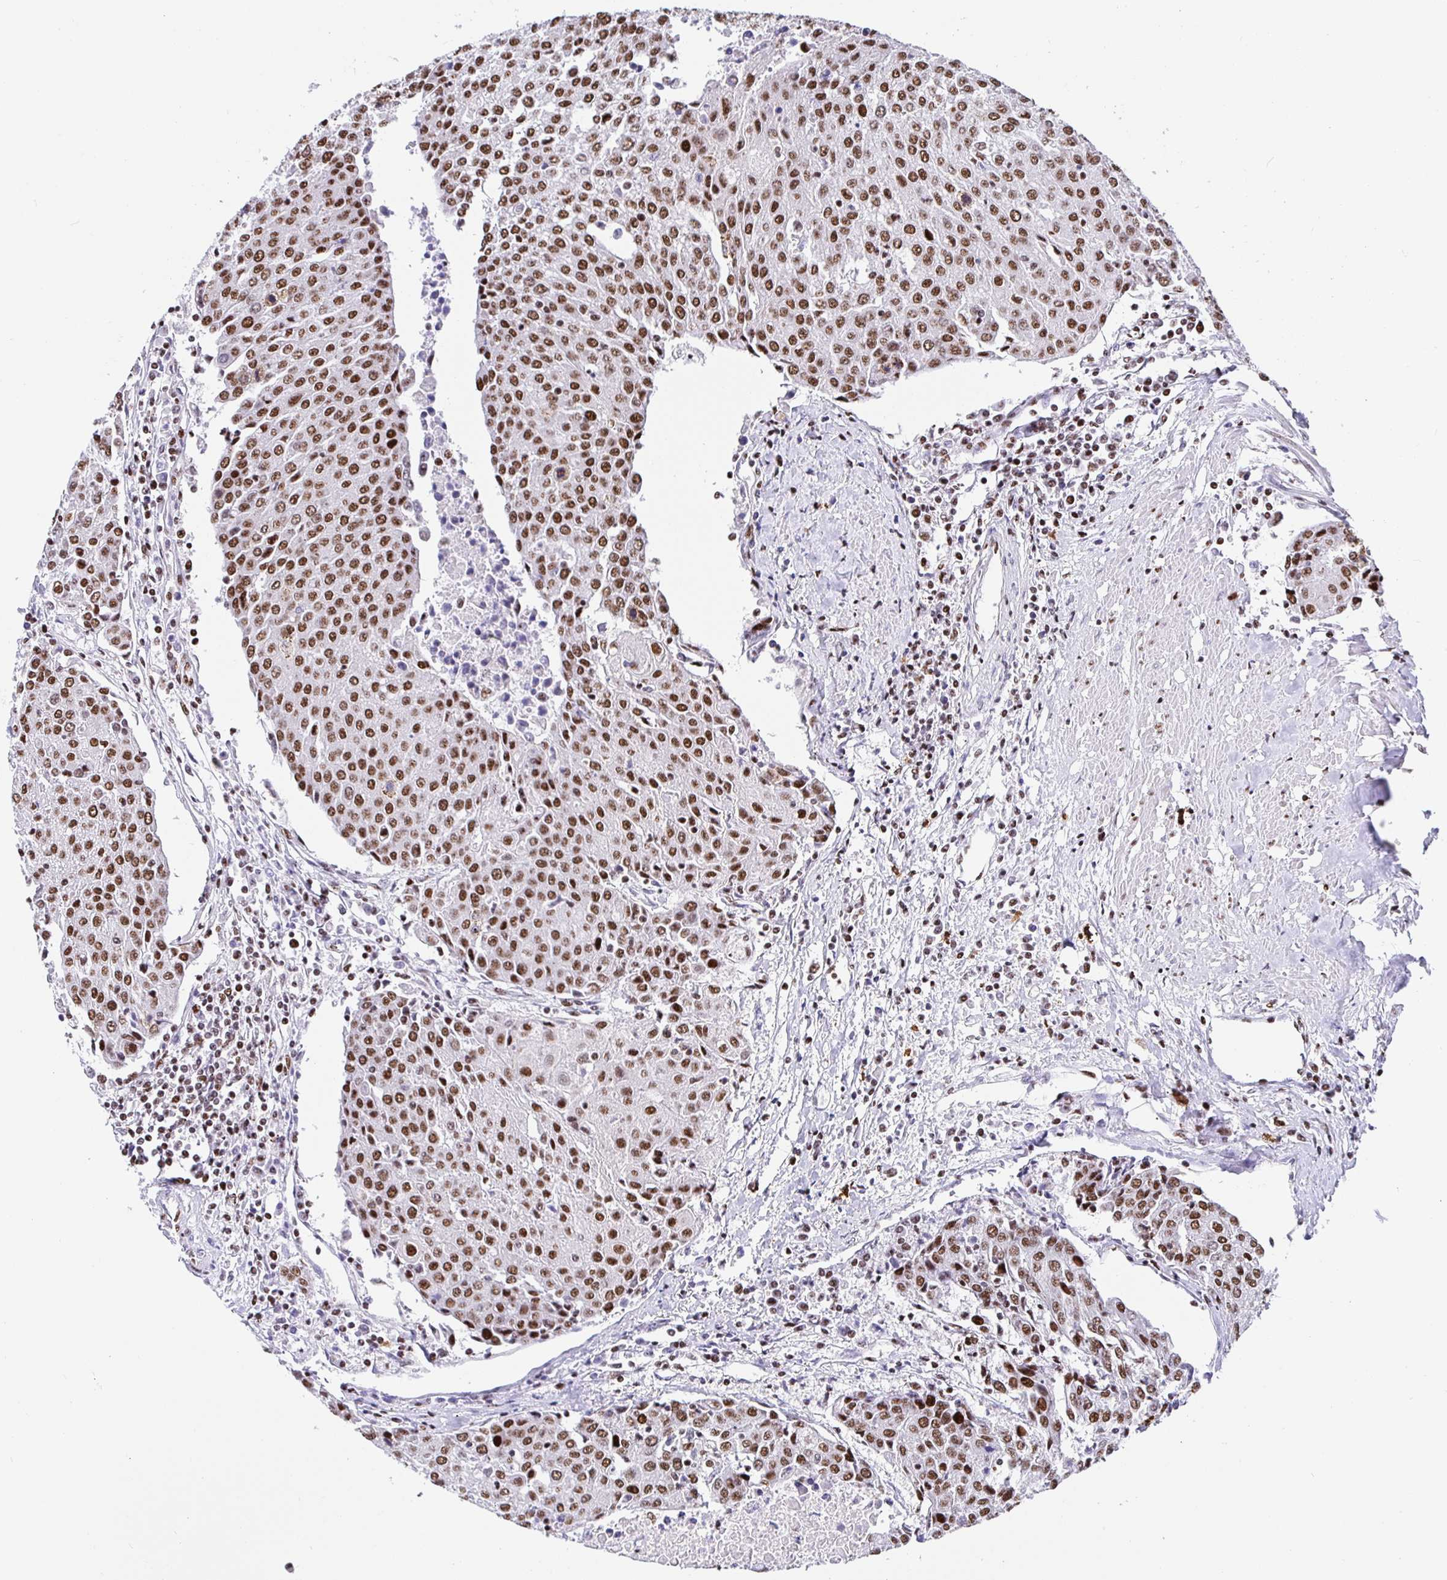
{"staining": {"intensity": "moderate", "quantity": ">75%", "location": "nuclear"}, "tissue": "urothelial cancer", "cell_type": "Tumor cells", "image_type": "cancer", "snomed": [{"axis": "morphology", "description": "Urothelial carcinoma, High grade"}, {"axis": "topography", "description": "Urinary bladder"}], "caption": "Immunohistochemical staining of human urothelial carcinoma (high-grade) displays medium levels of moderate nuclear staining in about >75% of tumor cells.", "gene": "SETD5", "patient": {"sex": "female", "age": 85}}